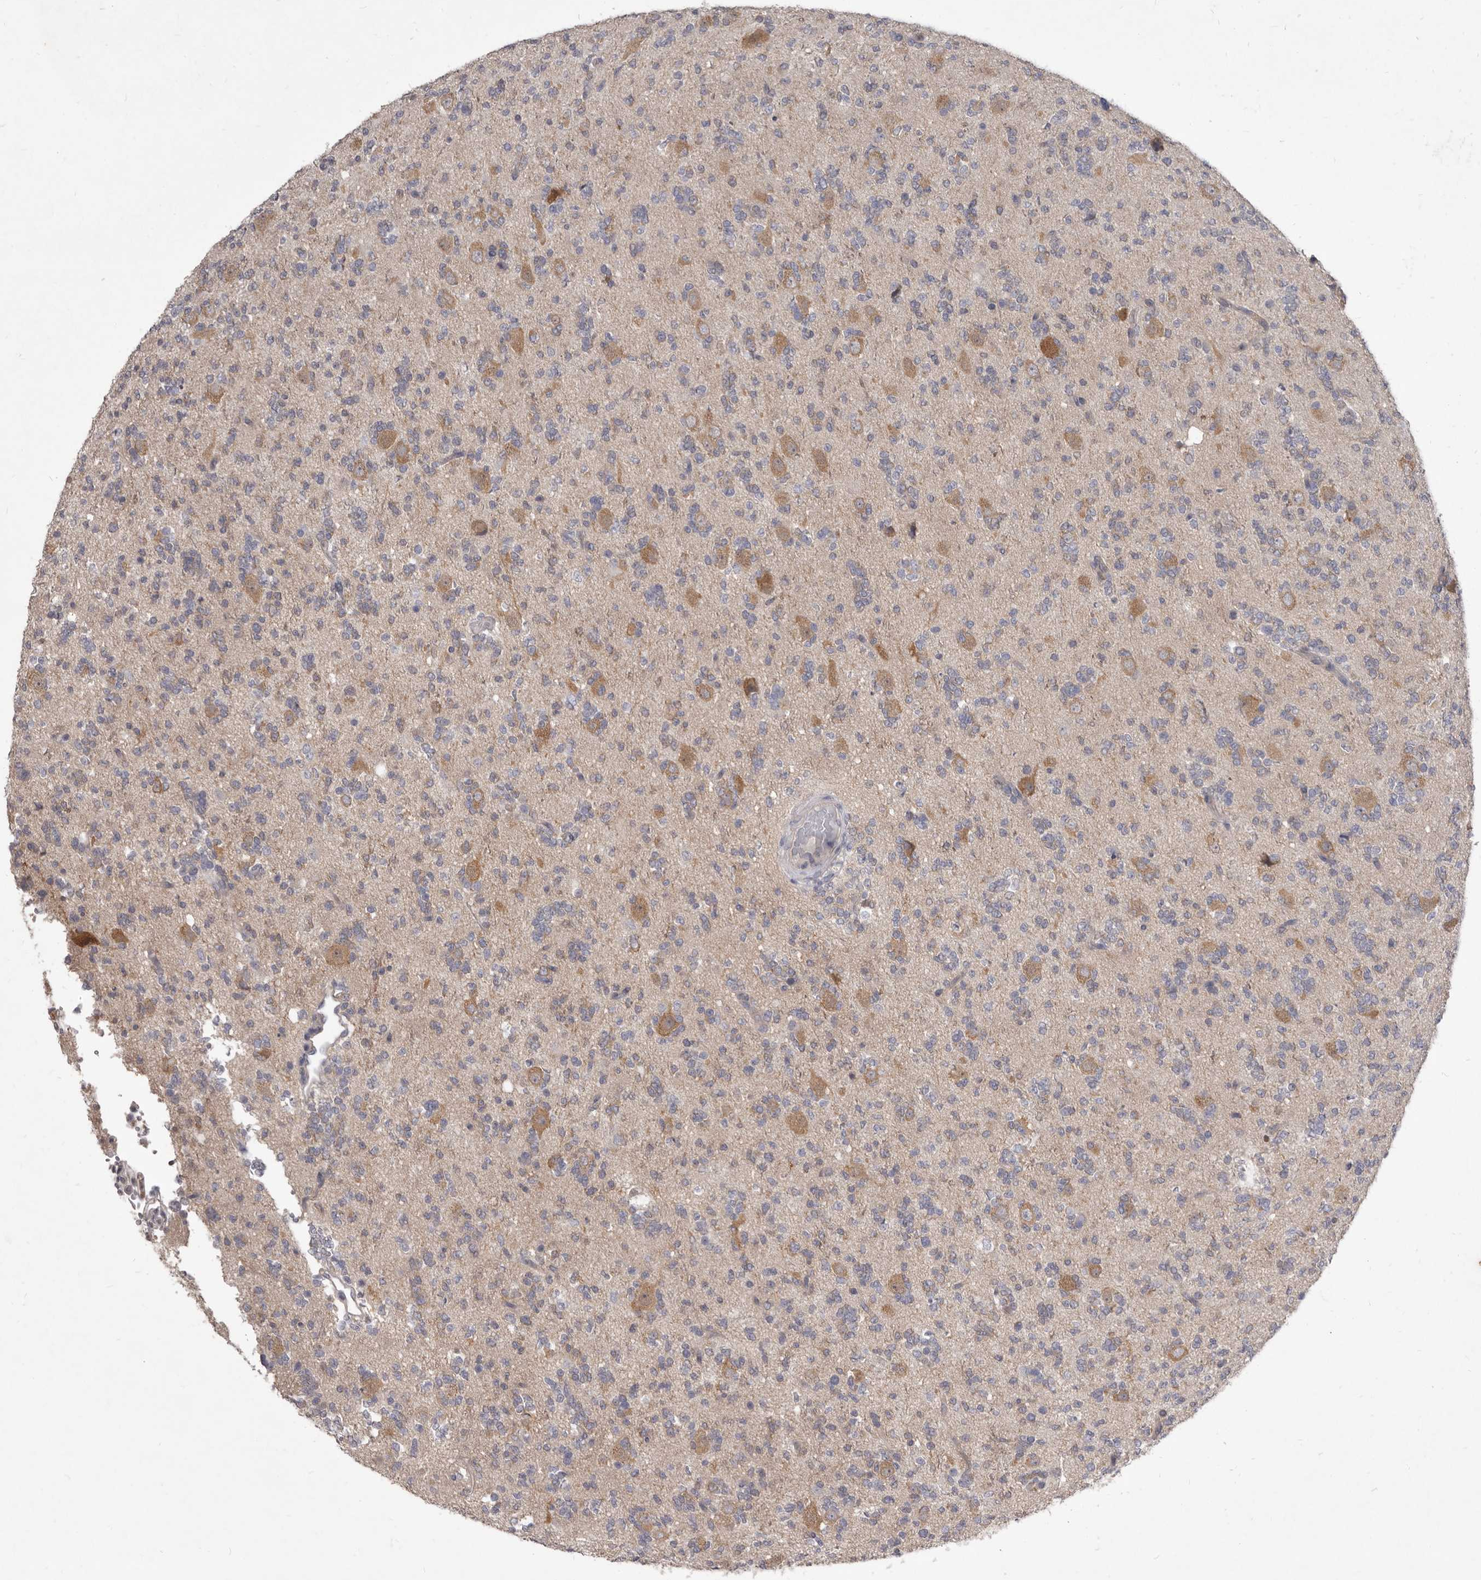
{"staining": {"intensity": "weak", "quantity": "<25%", "location": "cytoplasmic/membranous"}, "tissue": "glioma", "cell_type": "Tumor cells", "image_type": "cancer", "snomed": [{"axis": "morphology", "description": "Glioma, malignant, High grade"}, {"axis": "topography", "description": "Brain"}], "caption": "DAB (3,3'-diaminobenzidine) immunohistochemical staining of malignant high-grade glioma demonstrates no significant staining in tumor cells.", "gene": "GSK3B", "patient": {"sex": "female", "age": 62}}